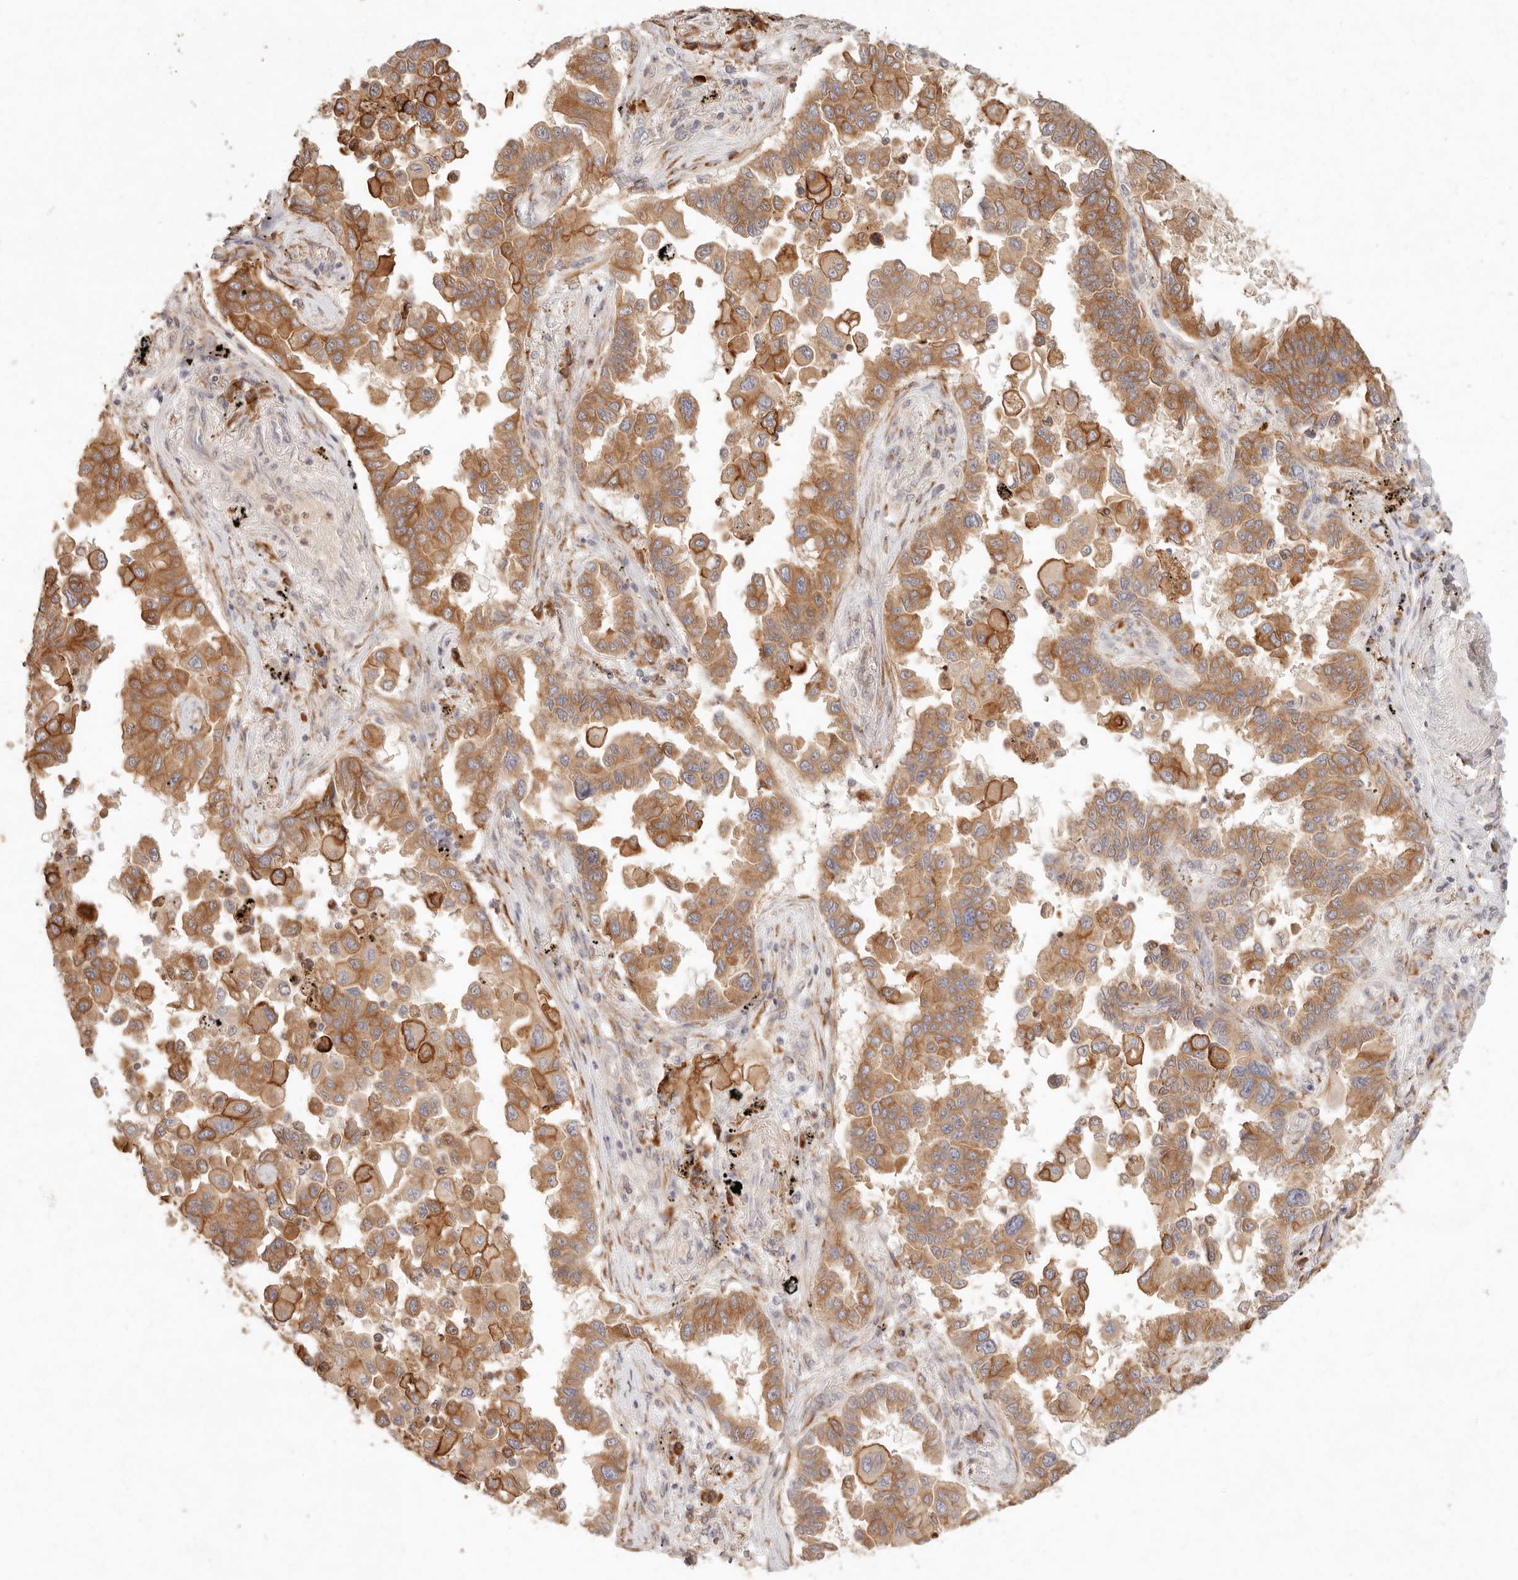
{"staining": {"intensity": "strong", "quantity": ">75%", "location": "cytoplasmic/membranous"}, "tissue": "lung cancer", "cell_type": "Tumor cells", "image_type": "cancer", "snomed": [{"axis": "morphology", "description": "Adenocarcinoma, NOS"}, {"axis": "topography", "description": "Lung"}], "caption": "Brown immunohistochemical staining in lung cancer (adenocarcinoma) reveals strong cytoplasmic/membranous positivity in approximately >75% of tumor cells. (IHC, brightfield microscopy, high magnification).", "gene": "C1orf127", "patient": {"sex": "female", "age": 67}}